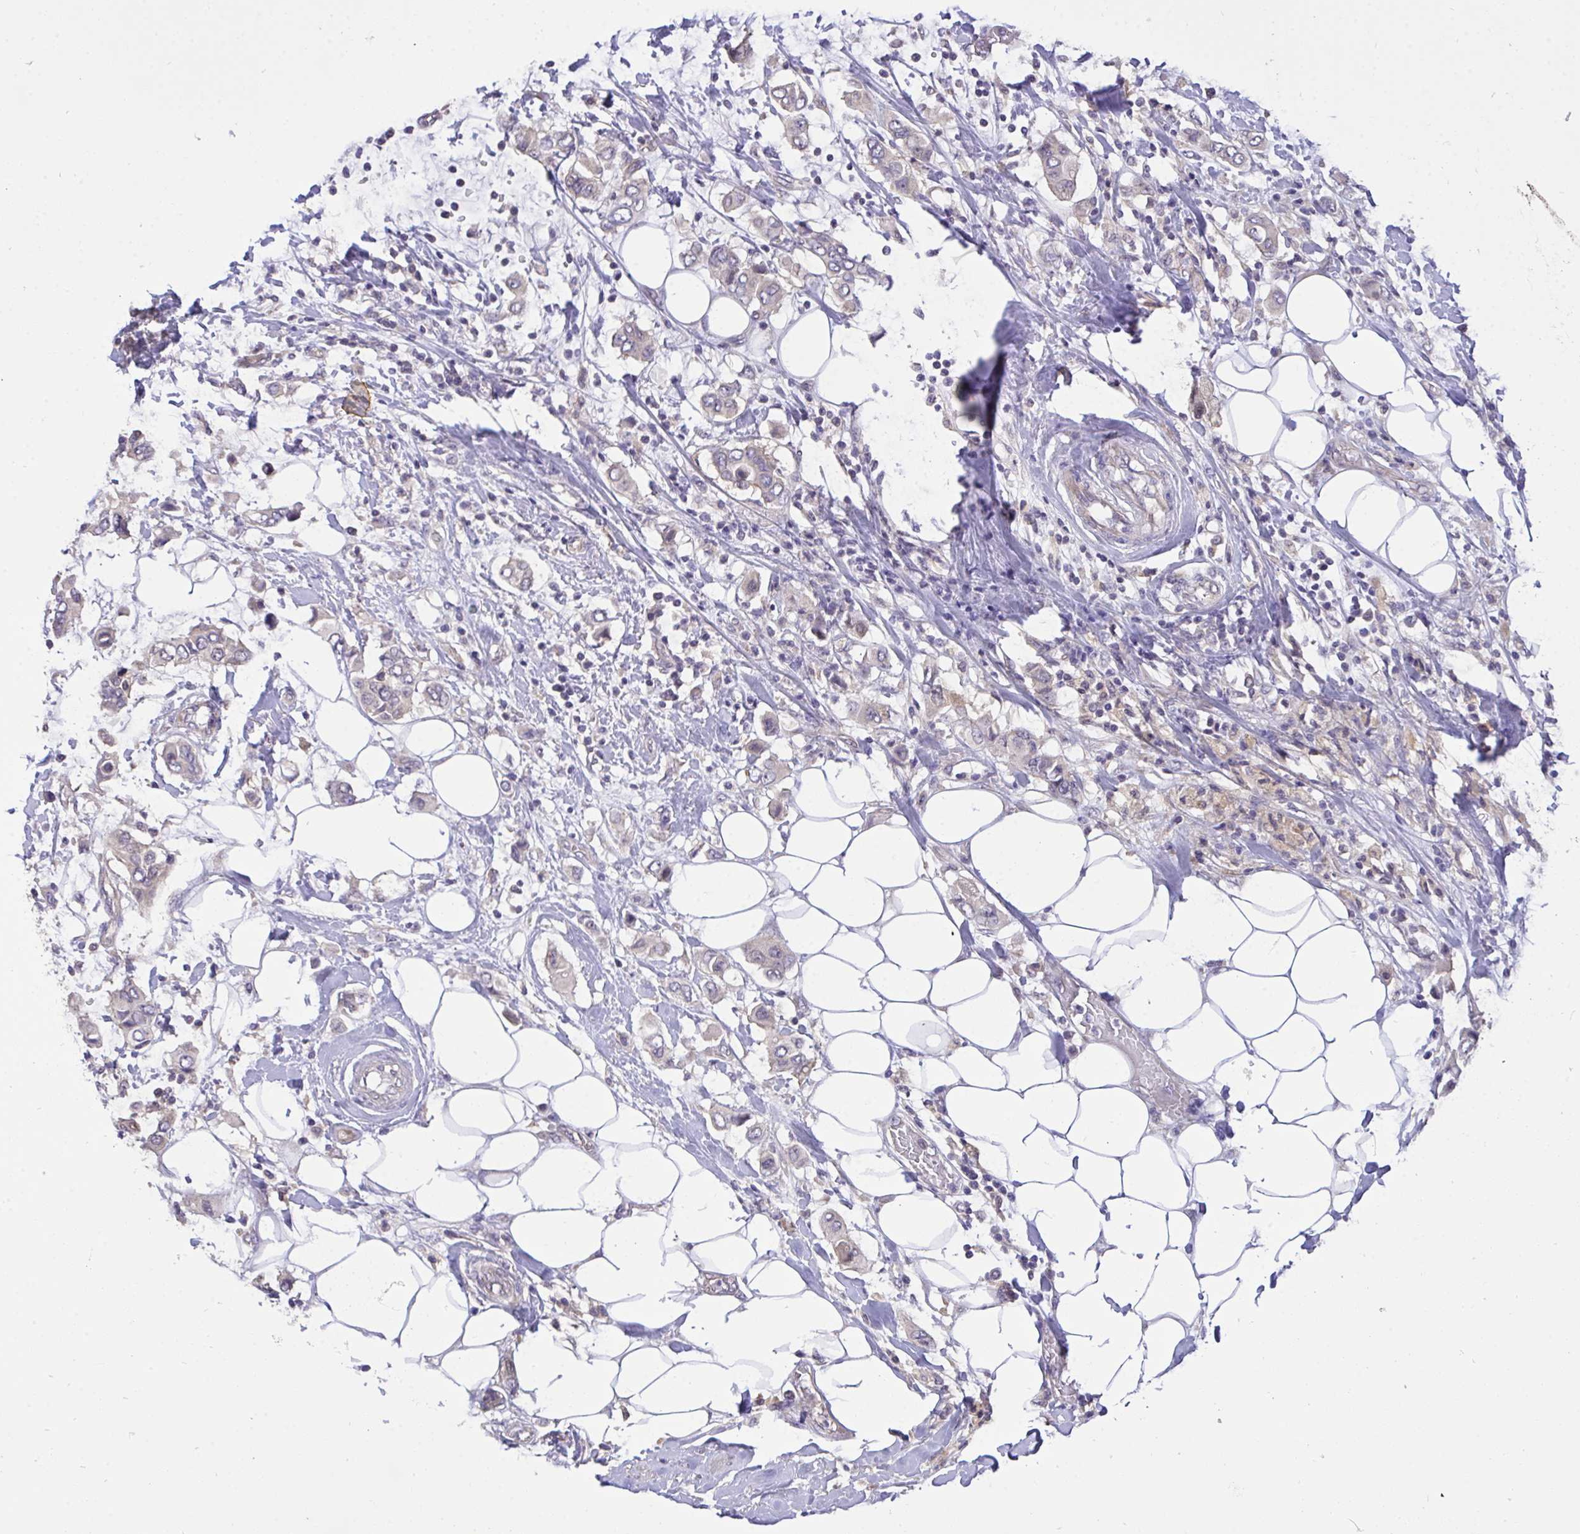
{"staining": {"intensity": "negative", "quantity": "none", "location": "none"}, "tissue": "breast cancer", "cell_type": "Tumor cells", "image_type": "cancer", "snomed": [{"axis": "morphology", "description": "Lobular carcinoma"}, {"axis": "topography", "description": "Breast"}], "caption": "Breast cancer was stained to show a protein in brown. There is no significant positivity in tumor cells.", "gene": "C19orf54", "patient": {"sex": "female", "age": 51}}